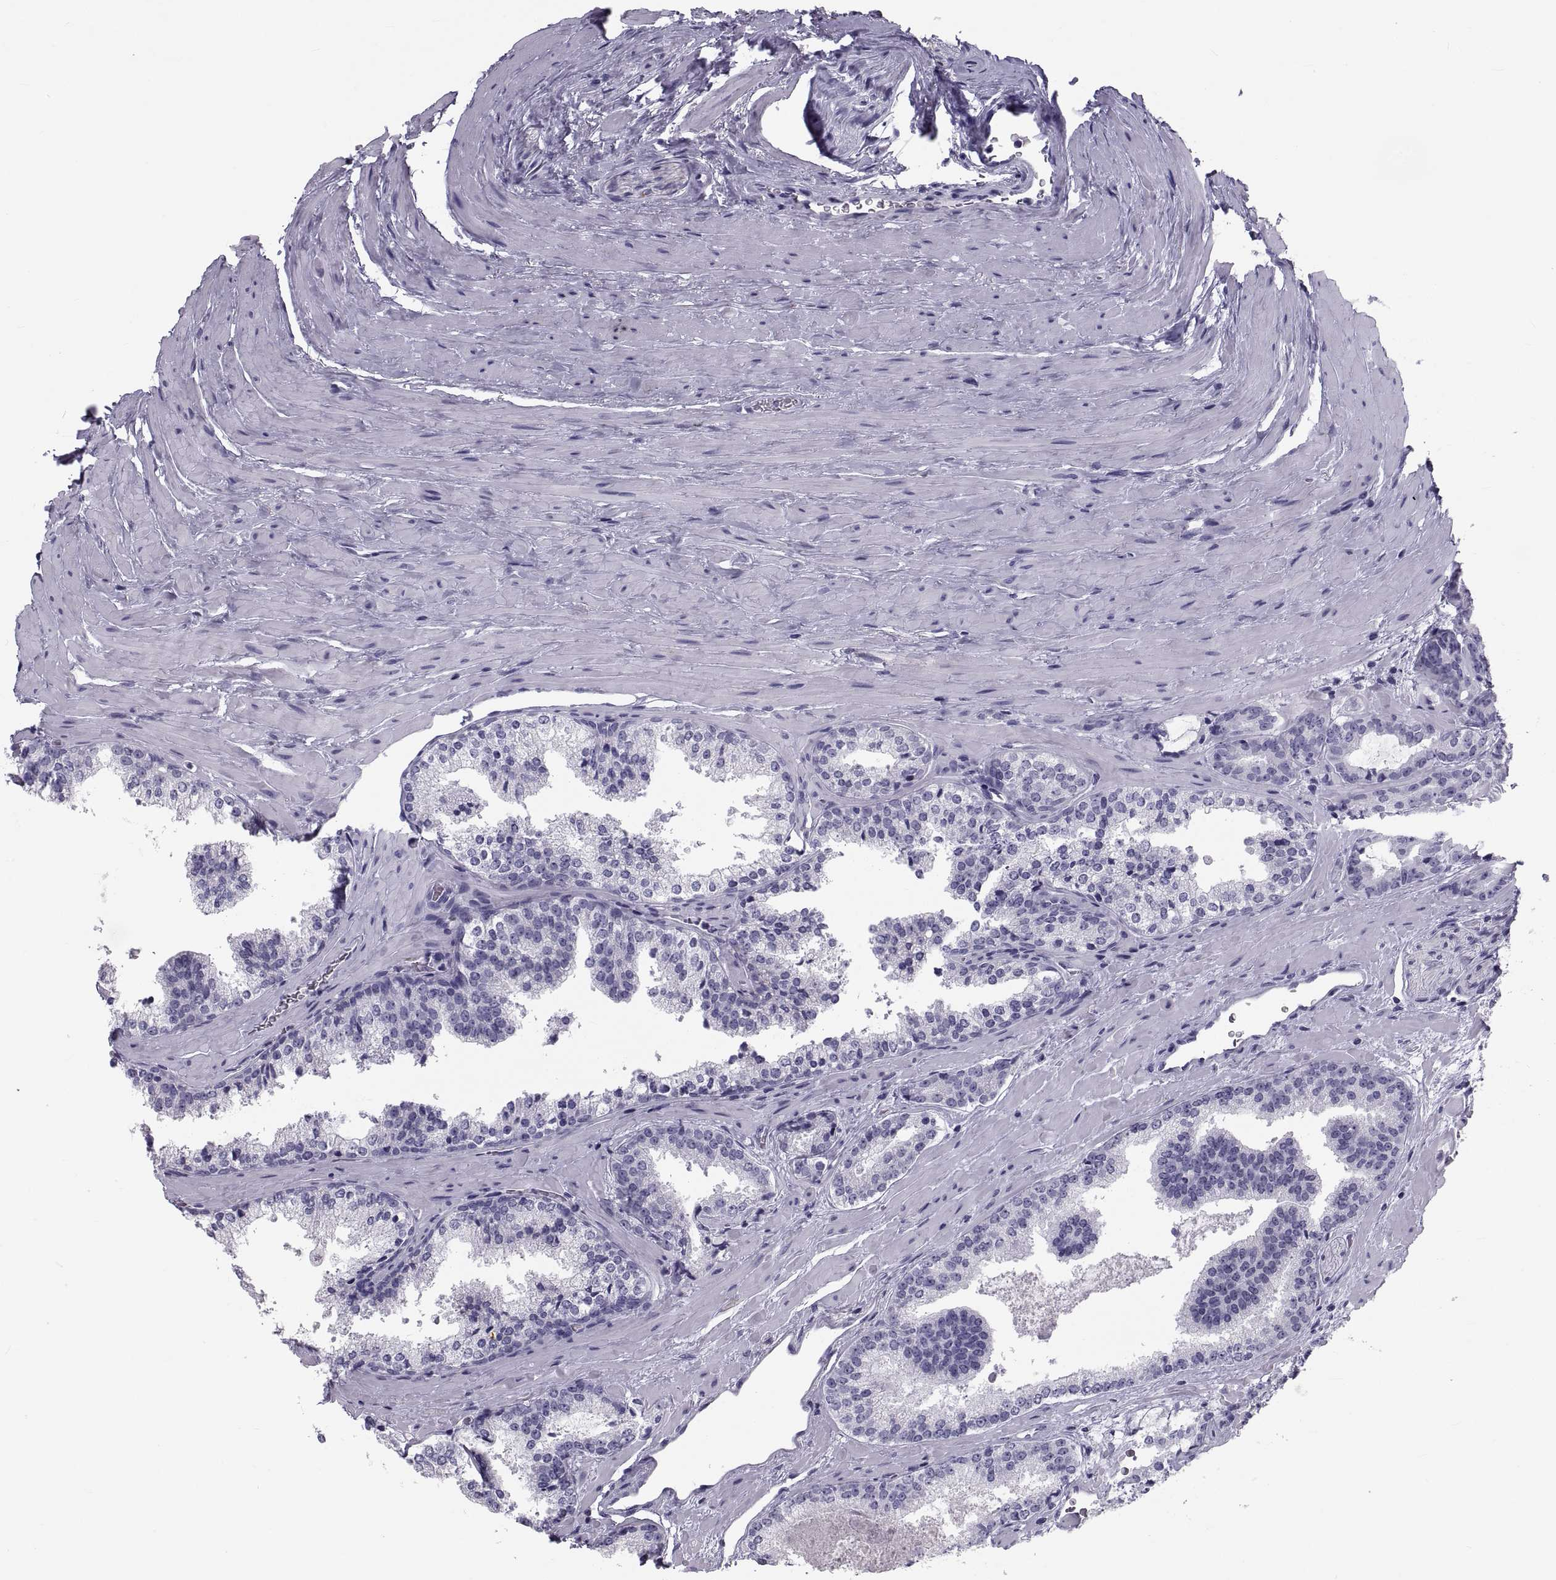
{"staining": {"intensity": "negative", "quantity": "none", "location": "none"}, "tissue": "prostate cancer", "cell_type": "Tumor cells", "image_type": "cancer", "snomed": [{"axis": "morphology", "description": "Adenocarcinoma, NOS"}, {"axis": "morphology", "description": "Adenocarcinoma, High grade"}, {"axis": "topography", "description": "Prostate"}], "caption": "Tumor cells show no significant staining in prostate cancer (high-grade adenocarcinoma). (DAB immunohistochemistry (IHC) visualized using brightfield microscopy, high magnification).", "gene": "DEFB129", "patient": {"sex": "male", "age": 62}}